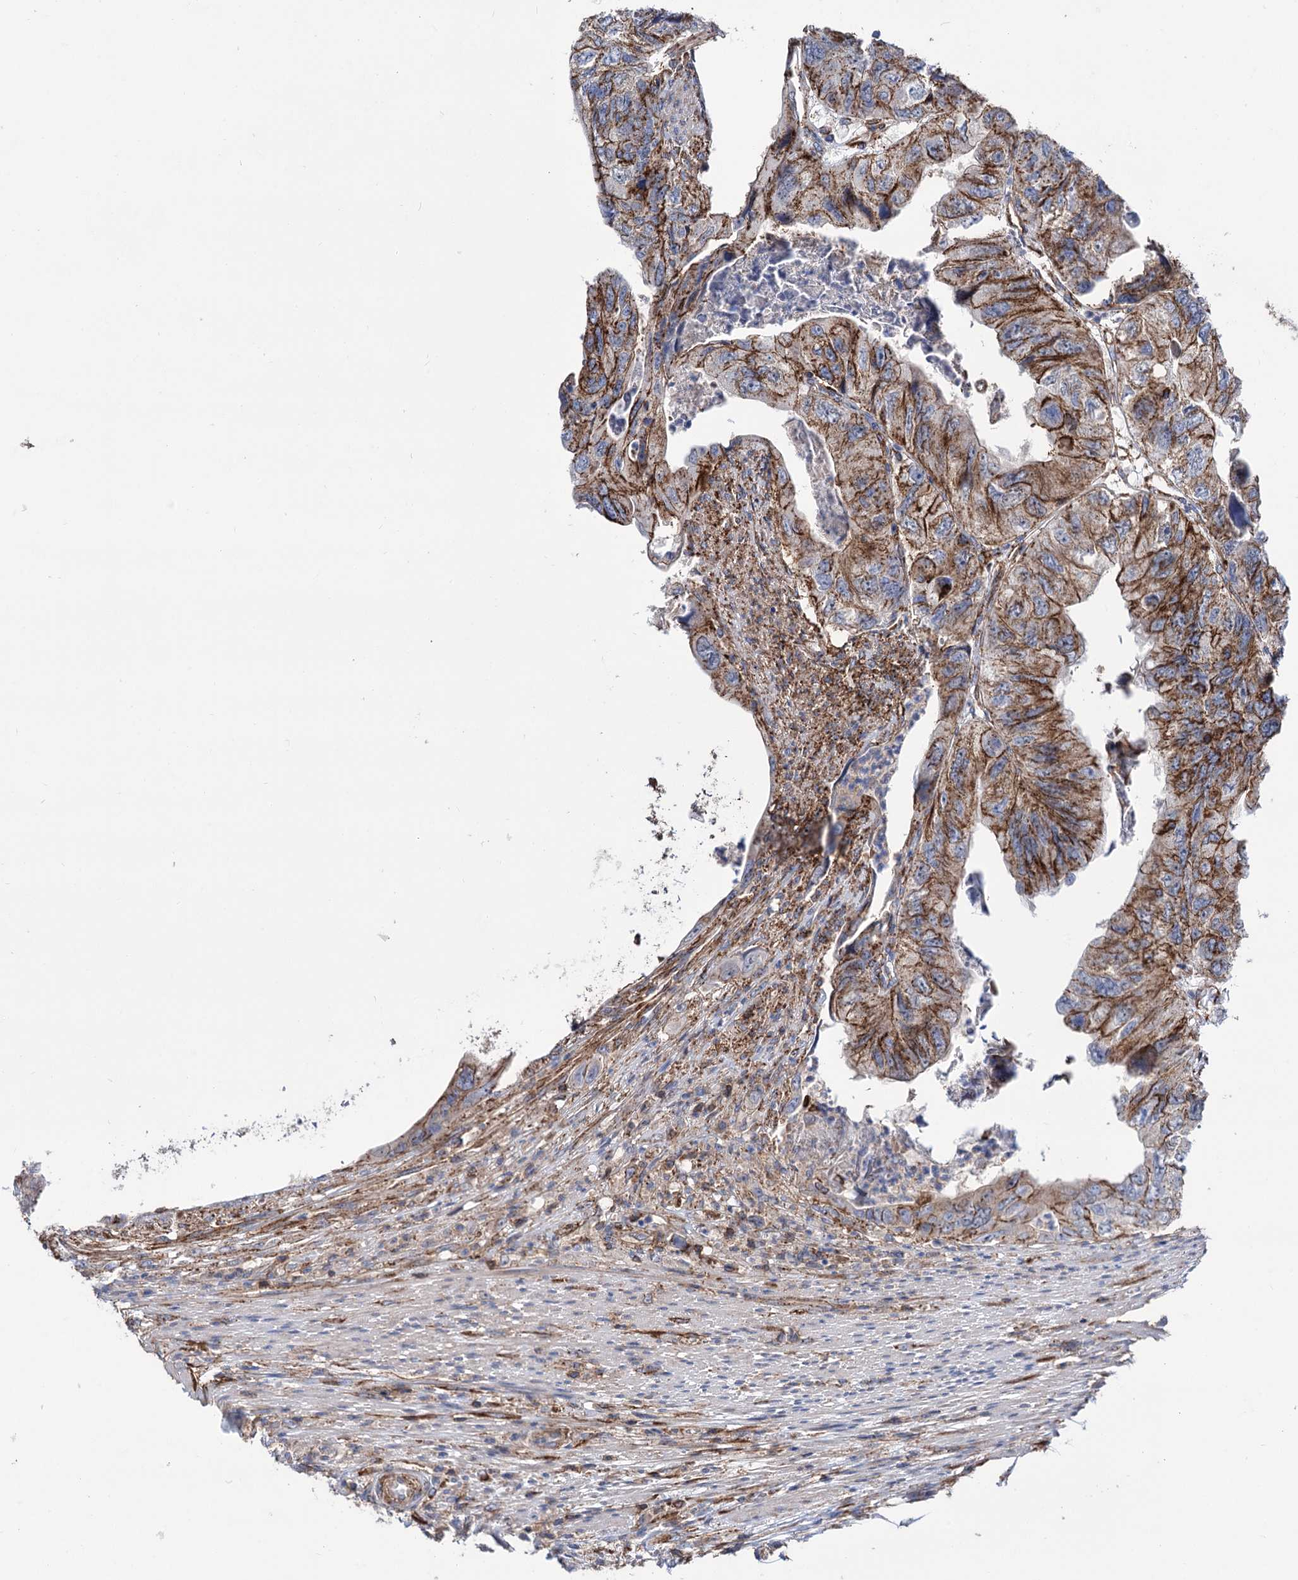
{"staining": {"intensity": "moderate", "quantity": ">75%", "location": "cytoplasmic/membranous"}, "tissue": "colorectal cancer", "cell_type": "Tumor cells", "image_type": "cancer", "snomed": [{"axis": "morphology", "description": "Adenocarcinoma, NOS"}, {"axis": "topography", "description": "Rectum"}], "caption": "IHC photomicrograph of human colorectal cancer stained for a protein (brown), which exhibits medium levels of moderate cytoplasmic/membranous expression in about >75% of tumor cells.", "gene": "DEF6", "patient": {"sex": "male", "age": 63}}